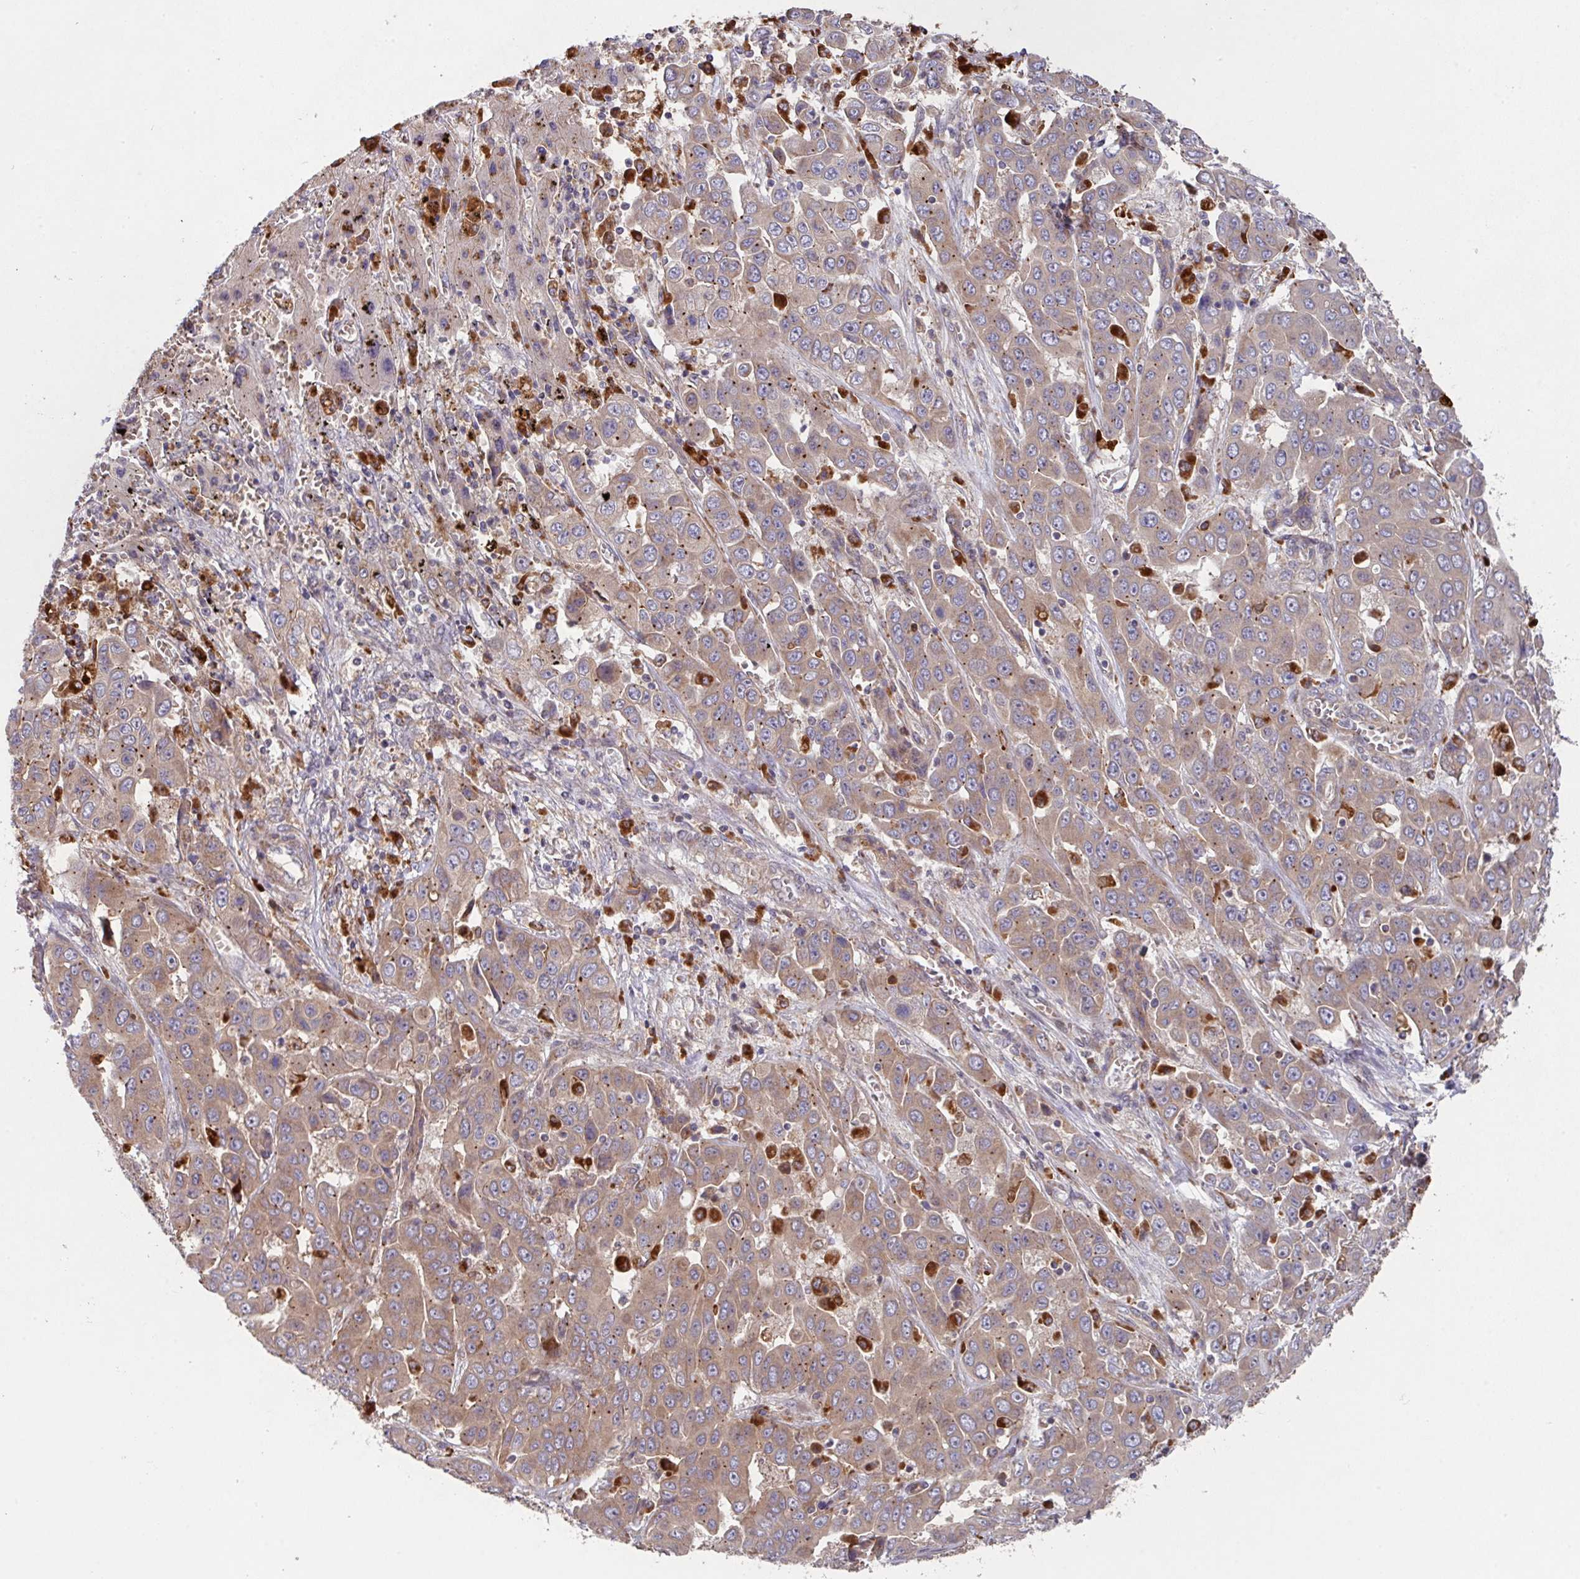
{"staining": {"intensity": "moderate", "quantity": ">75%", "location": "cytoplasmic/membranous"}, "tissue": "liver cancer", "cell_type": "Tumor cells", "image_type": "cancer", "snomed": [{"axis": "morphology", "description": "Cholangiocarcinoma"}, {"axis": "topography", "description": "Liver"}], "caption": "Immunohistochemical staining of human liver cholangiocarcinoma displays medium levels of moderate cytoplasmic/membranous staining in approximately >75% of tumor cells.", "gene": "TRIM14", "patient": {"sex": "female", "age": 52}}